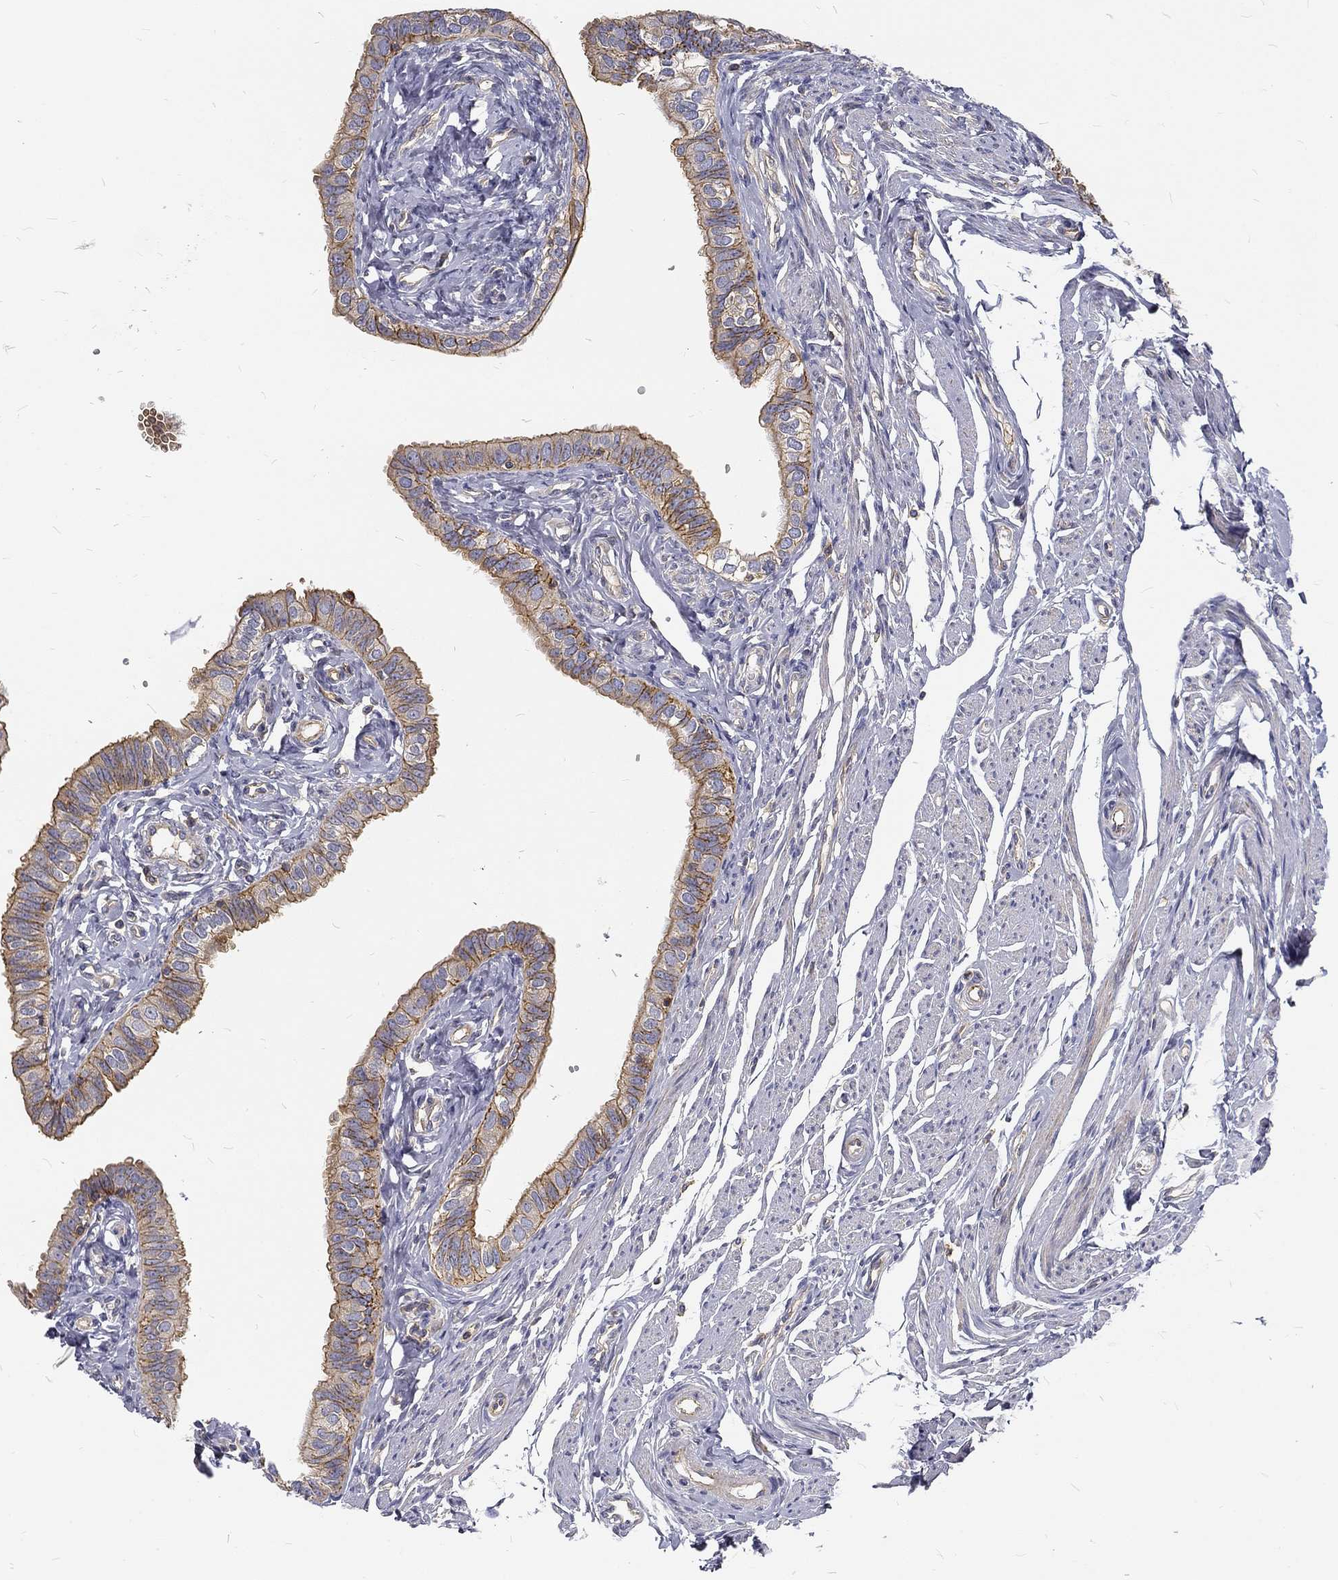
{"staining": {"intensity": "strong", "quantity": ">75%", "location": "cytoplasmic/membranous"}, "tissue": "fallopian tube", "cell_type": "Glandular cells", "image_type": "normal", "snomed": [{"axis": "morphology", "description": "Normal tissue, NOS"}, {"axis": "topography", "description": "Fallopian tube"}], "caption": "Brown immunohistochemical staining in unremarkable human fallopian tube shows strong cytoplasmic/membranous expression in approximately >75% of glandular cells. The protein is shown in brown color, while the nuclei are stained blue.", "gene": "MTMR11", "patient": {"sex": "female", "age": 54}}